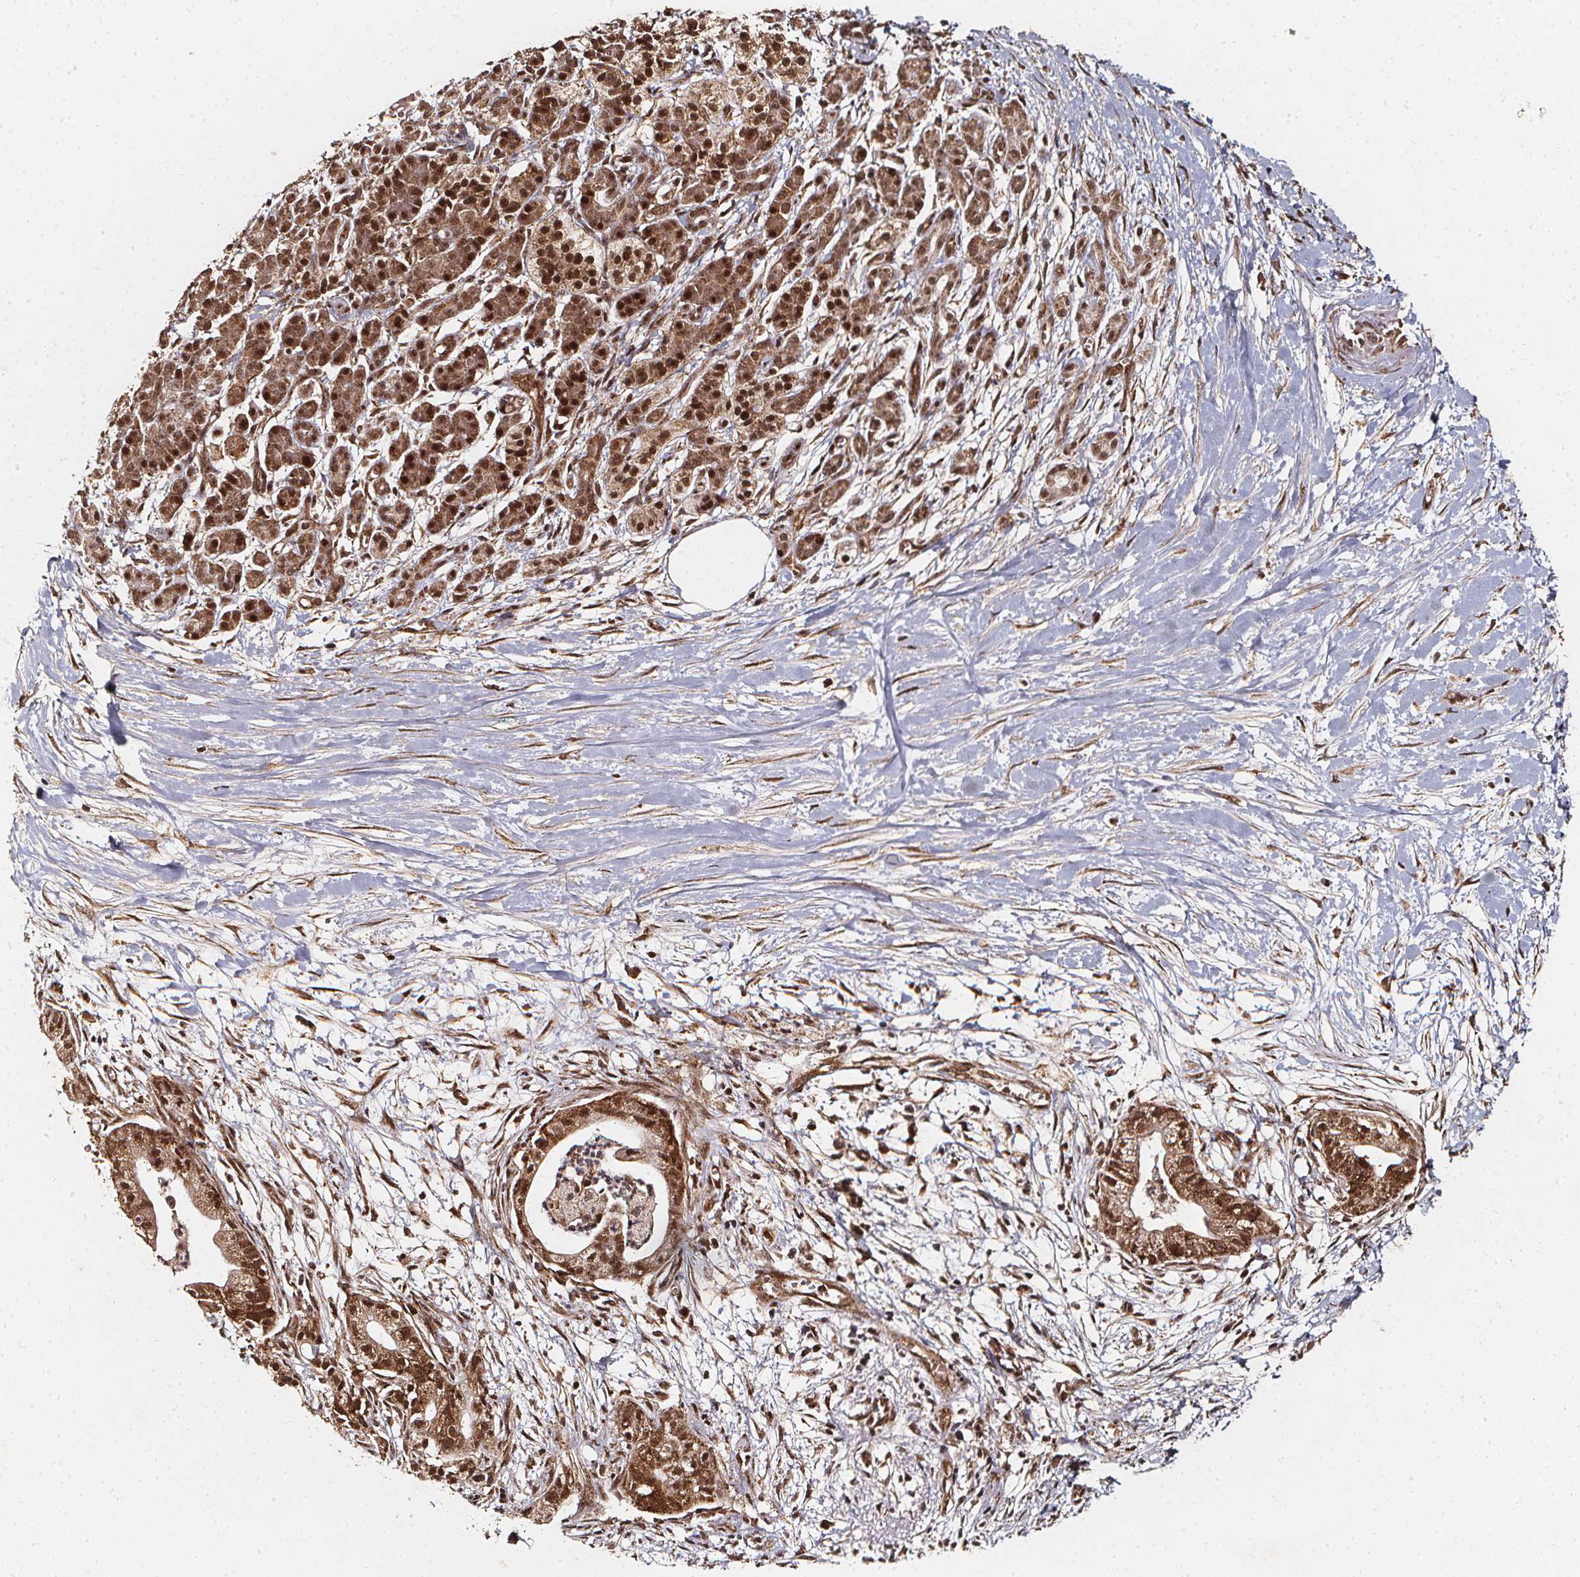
{"staining": {"intensity": "strong", "quantity": ">75%", "location": "cytoplasmic/membranous,nuclear"}, "tissue": "pancreatic cancer", "cell_type": "Tumor cells", "image_type": "cancer", "snomed": [{"axis": "morphology", "description": "Normal tissue, NOS"}, {"axis": "morphology", "description": "Adenocarcinoma, NOS"}, {"axis": "topography", "description": "Lymph node"}, {"axis": "topography", "description": "Pancreas"}], "caption": "Pancreatic cancer (adenocarcinoma) tissue shows strong cytoplasmic/membranous and nuclear positivity in about >75% of tumor cells, visualized by immunohistochemistry. Using DAB (brown) and hematoxylin (blue) stains, captured at high magnification using brightfield microscopy.", "gene": "SMN1", "patient": {"sex": "female", "age": 58}}